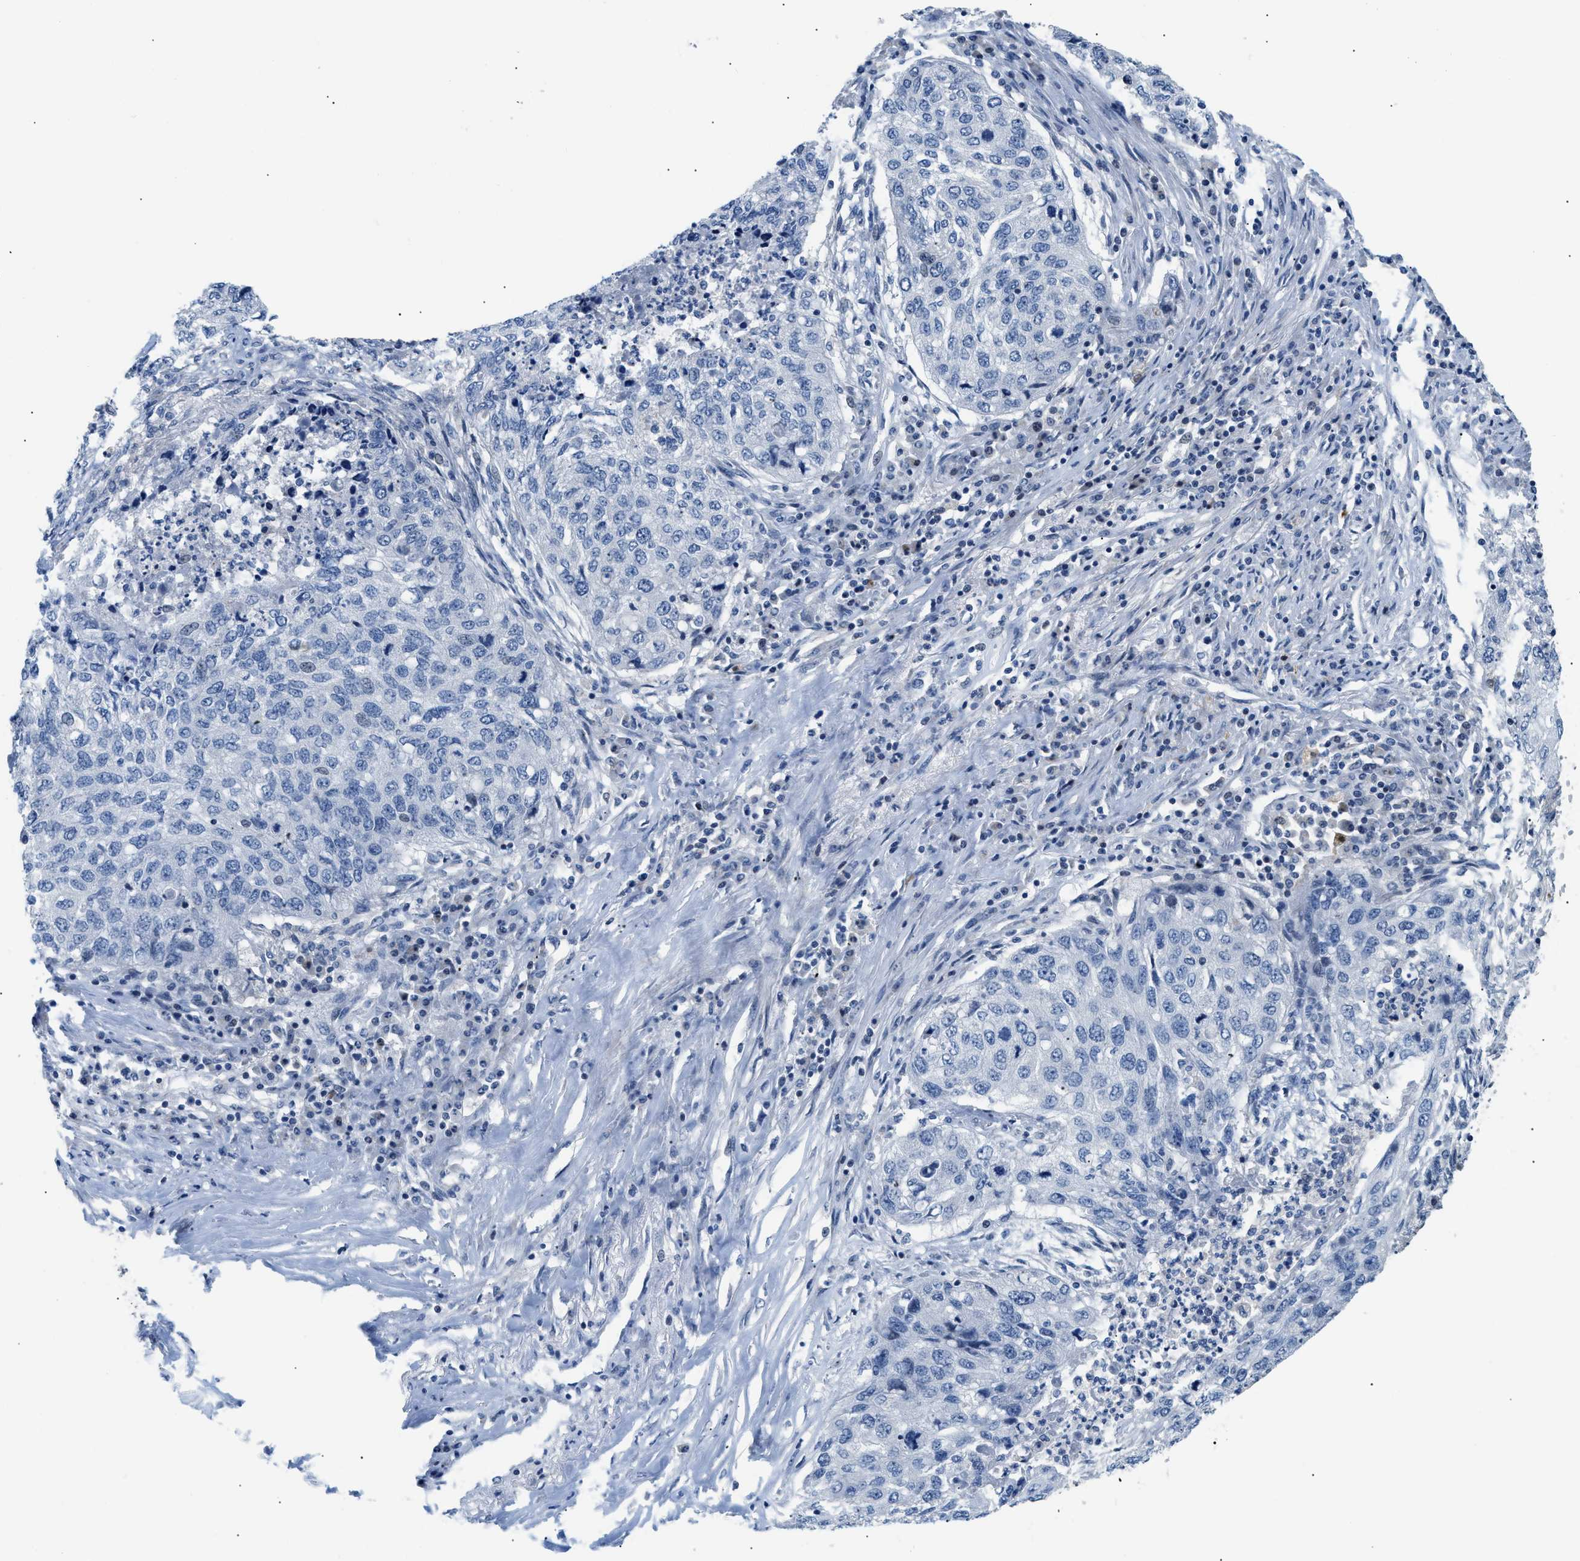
{"staining": {"intensity": "negative", "quantity": "none", "location": "none"}, "tissue": "lung cancer", "cell_type": "Tumor cells", "image_type": "cancer", "snomed": [{"axis": "morphology", "description": "Squamous cell carcinoma, NOS"}, {"axis": "topography", "description": "Lung"}], "caption": "Human squamous cell carcinoma (lung) stained for a protein using immunohistochemistry (IHC) displays no staining in tumor cells.", "gene": "FDCSP", "patient": {"sex": "female", "age": 63}}